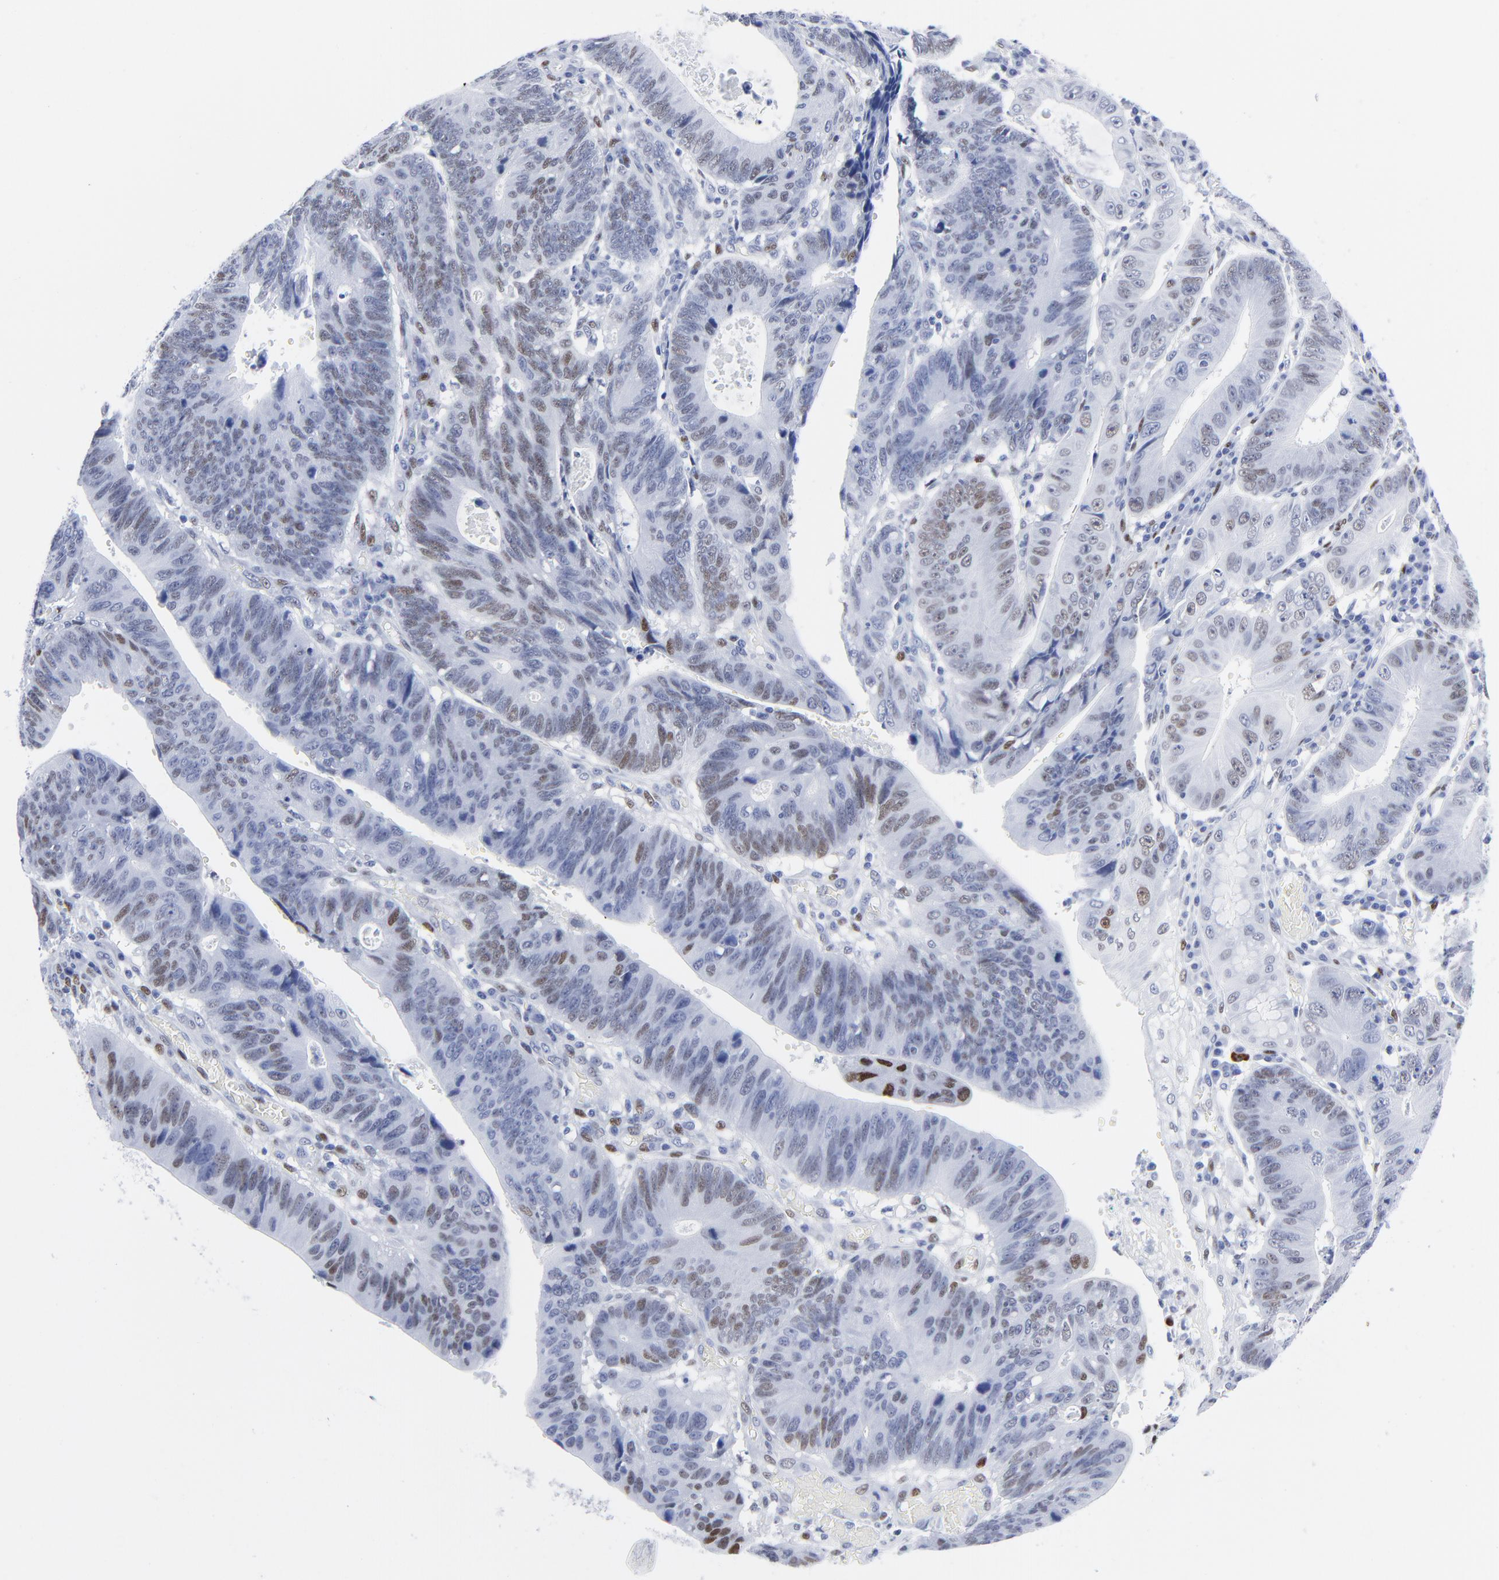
{"staining": {"intensity": "moderate", "quantity": "25%-75%", "location": "nuclear"}, "tissue": "stomach cancer", "cell_type": "Tumor cells", "image_type": "cancer", "snomed": [{"axis": "morphology", "description": "Adenocarcinoma, NOS"}, {"axis": "topography", "description": "Stomach"}], "caption": "This image demonstrates stomach cancer (adenocarcinoma) stained with immunohistochemistry (IHC) to label a protein in brown. The nuclear of tumor cells show moderate positivity for the protein. Nuclei are counter-stained blue.", "gene": "JUN", "patient": {"sex": "male", "age": 59}}